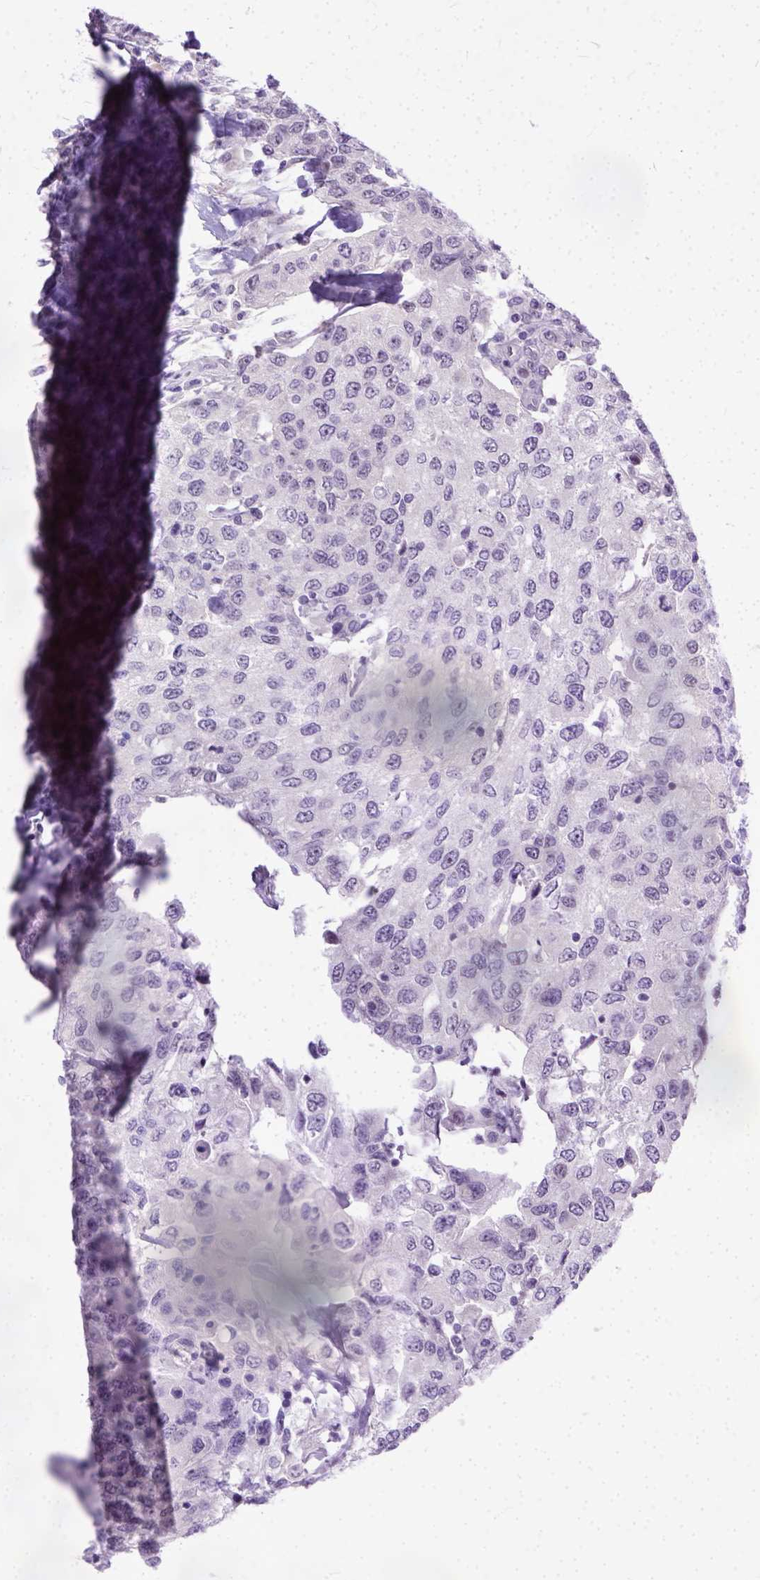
{"staining": {"intensity": "negative", "quantity": "none", "location": "none"}, "tissue": "urothelial cancer", "cell_type": "Tumor cells", "image_type": "cancer", "snomed": [{"axis": "morphology", "description": "Urothelial carcinoma, High grade"}, {"axis": "topography", "description": "Urinary bladder"}], "caption": "This is a image of IHC staining of urothelial carcinoma (high-grade), which shows no positivity in tumor cells.", "gene": "TCEAL7", "patient": {"sex": "female", "age": 78}}